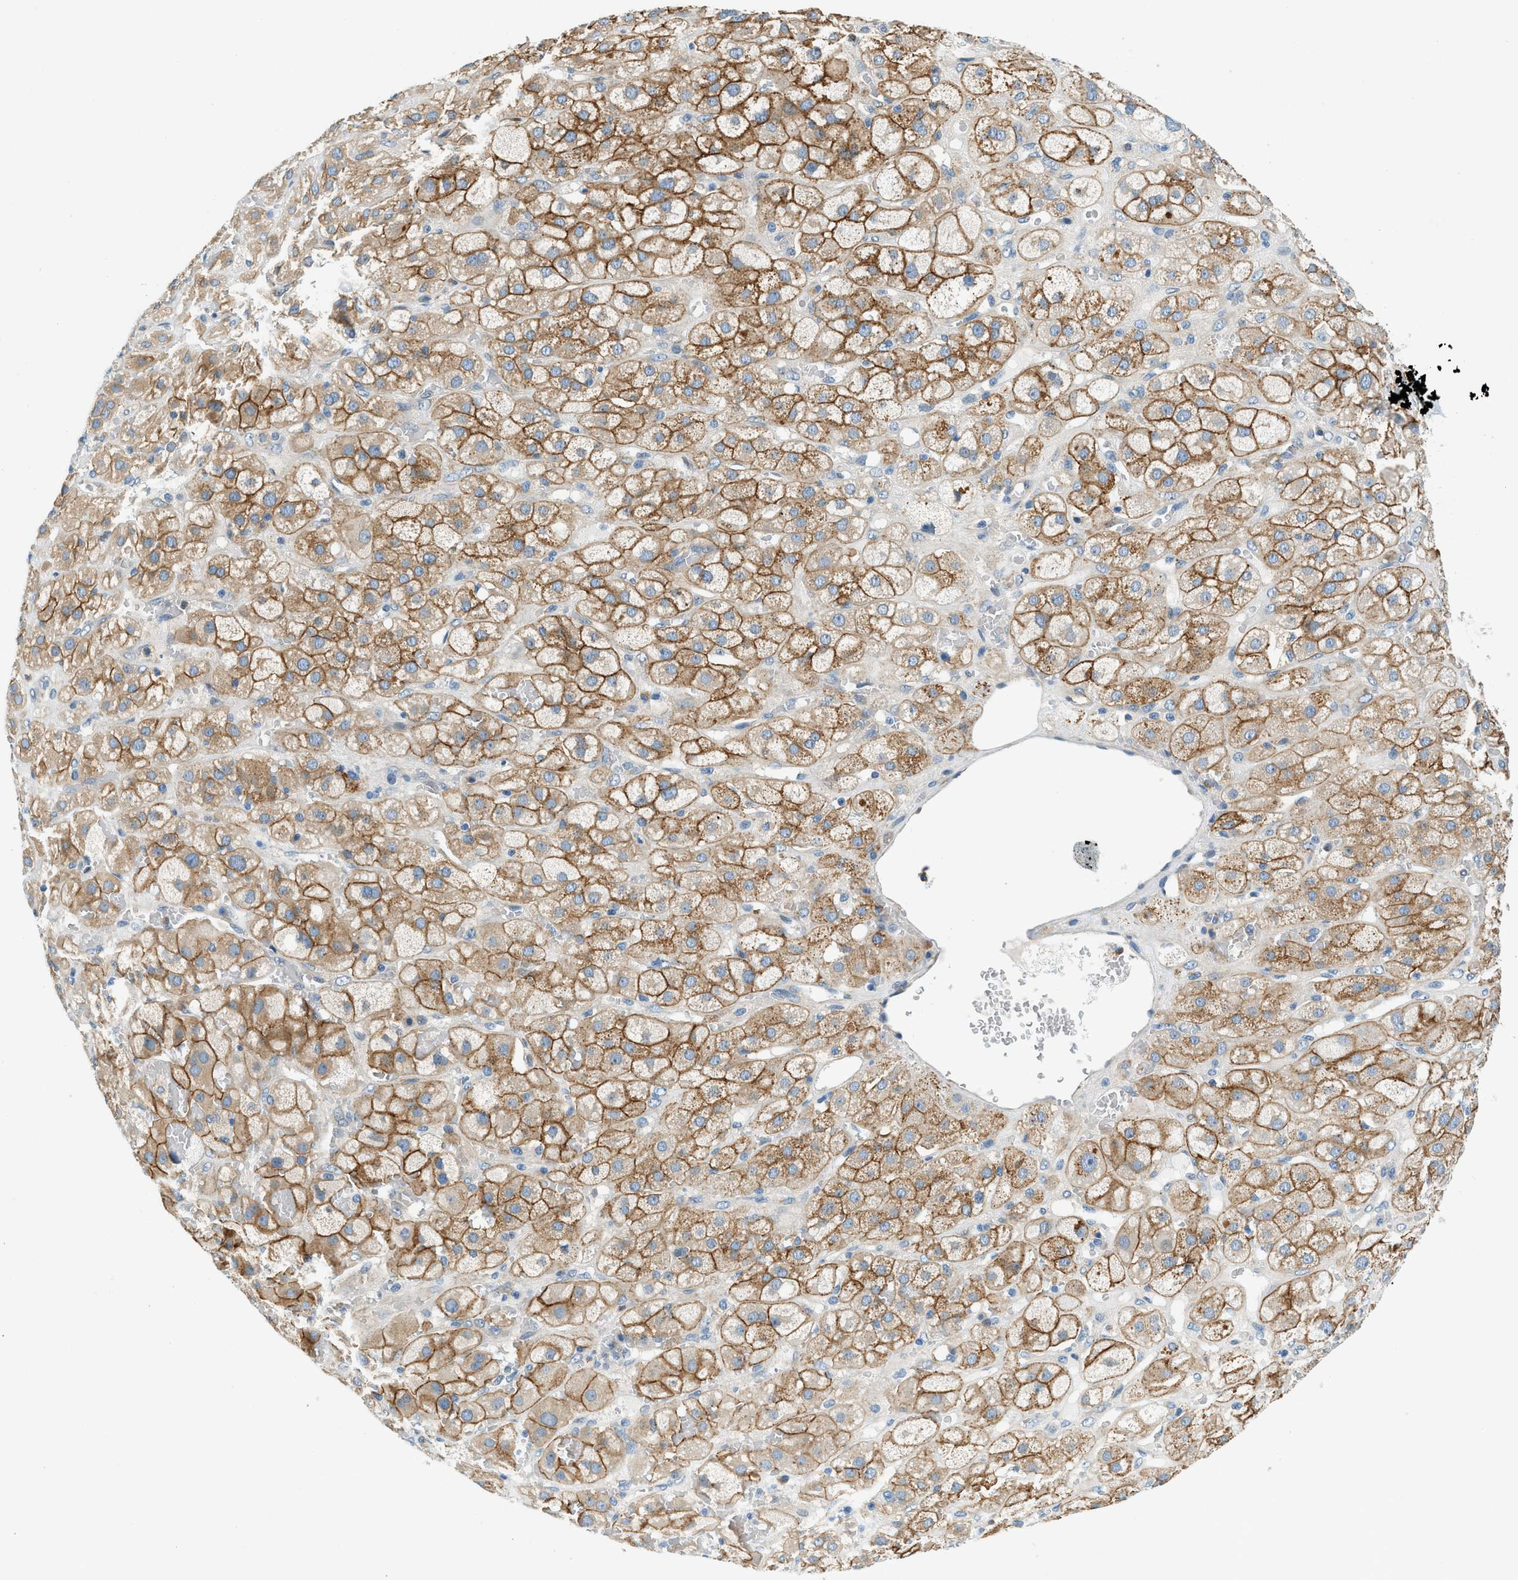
{"staining": {"intensity": "moderate", "quantity": ">75%", "location": "cytoplasmic/membranous"}, "tissue": "adrenal gland", "cell_type": "Glandular cells", "image_type": "normal", "snomed": [{"axis": "morphology", "description": "Normal tissue, NOS"}, {"axis": "topography", "description": "Adrenal gland"}], "caption": "A histopathology image showing moderate cytoplasmic/membranous expression in approximately >75% of glandular cells in benign adrenal gland, as visualized by brown immunohistochemical staining.", "gene": "ZNF367", "patient": {"sex": "female", "age": 47}}